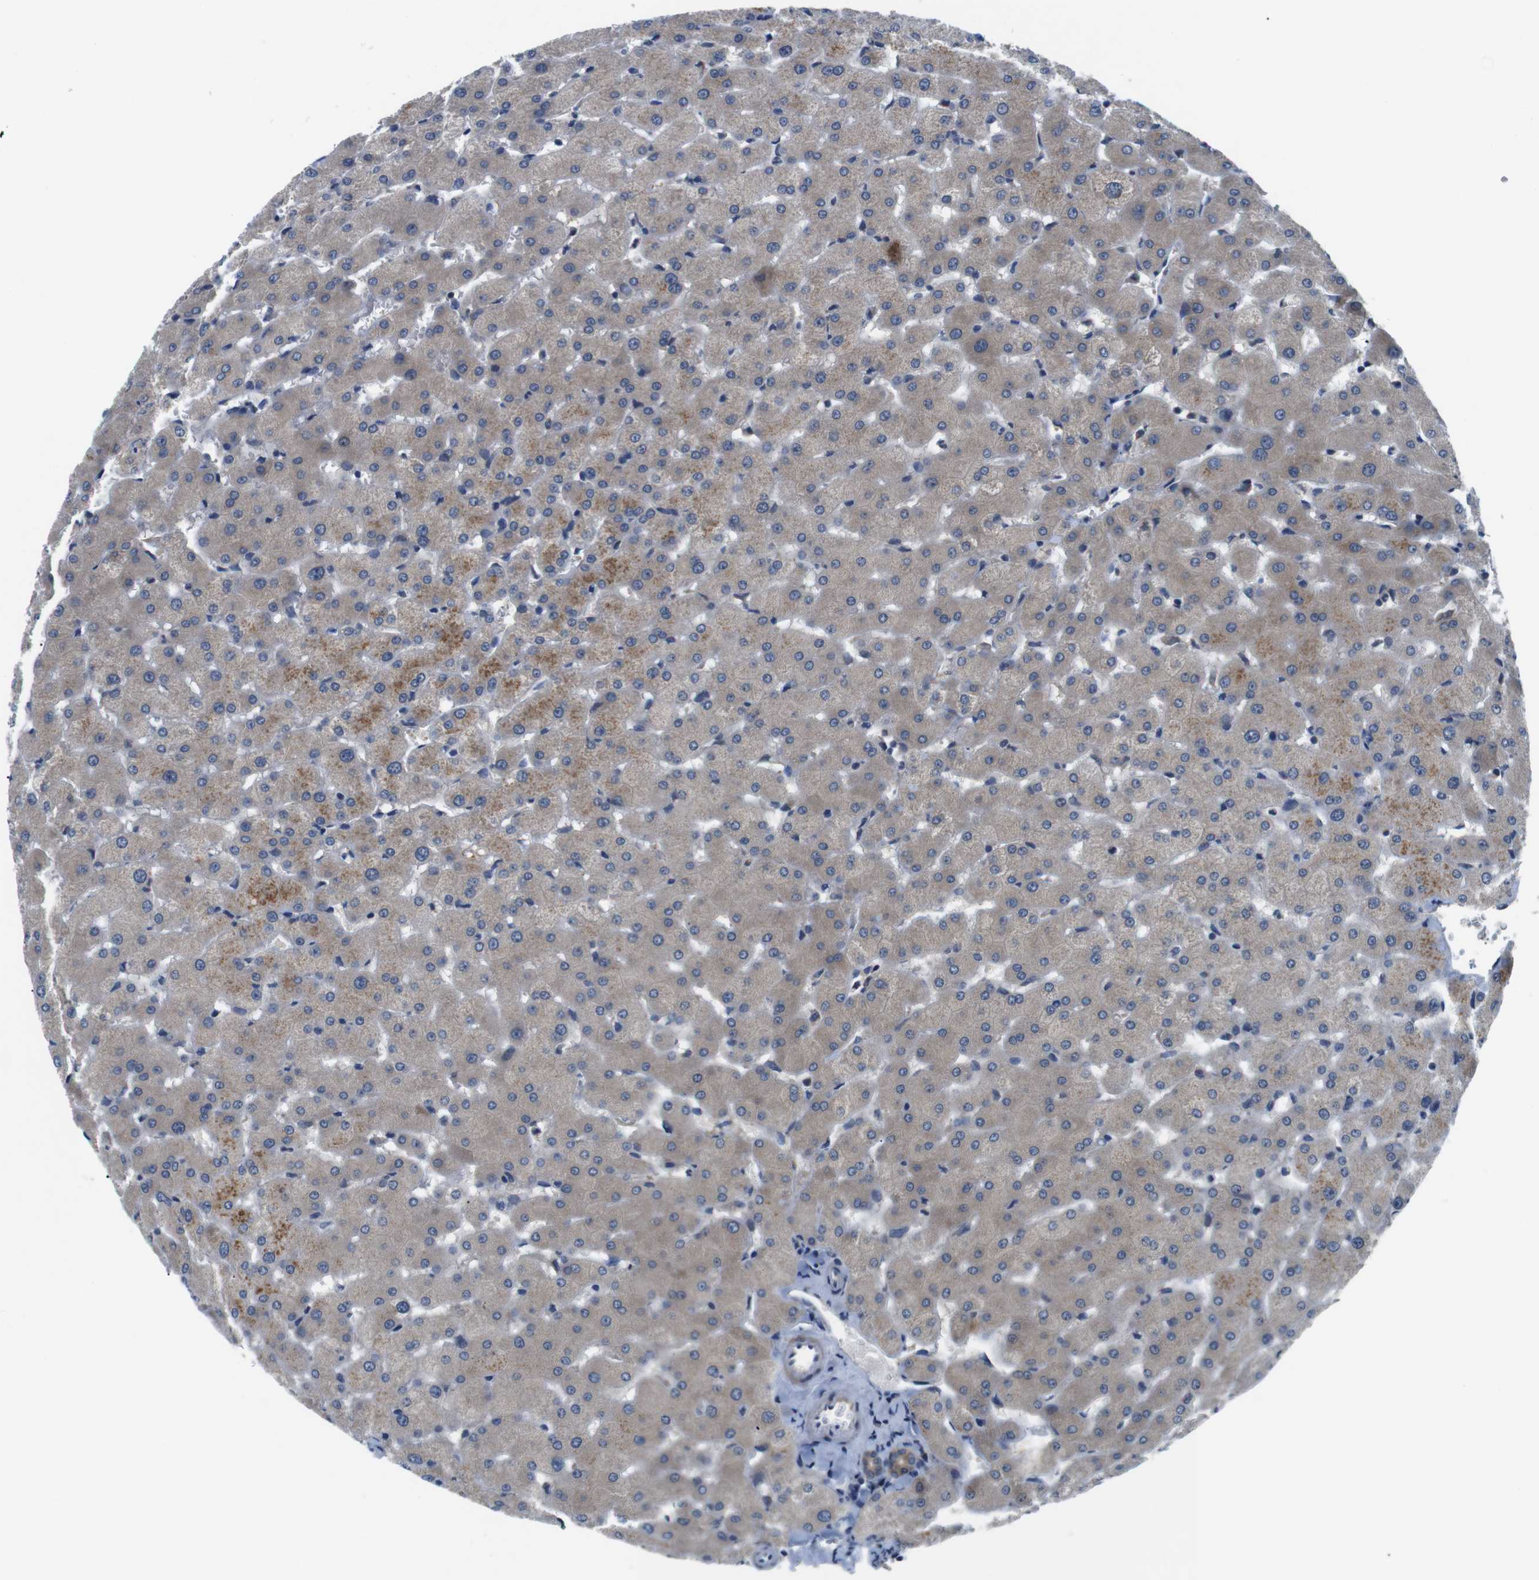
{"staining": {"intensity": "moderate", "quantity": ">75%", "location": "cytoplasmic/membranous"}, "tissue": "liver", "cell_type": "Cholangiocytes", "image_type": "normal", "snomed": [{"axis": "morphology", "description": "Normal tissue, NOS"}, {"axis": "topography", "description": "Liver"}], "caption": "High-power microscopy captured an immunohistochemistry (IHC) histopathology image of unremarkable liver, revealing moderate cytoplasmic/membranous expression in approximately >75% of cholangiocytes.", "gene": "JAK1", "patient": {"sex": "female", "age": 63}}